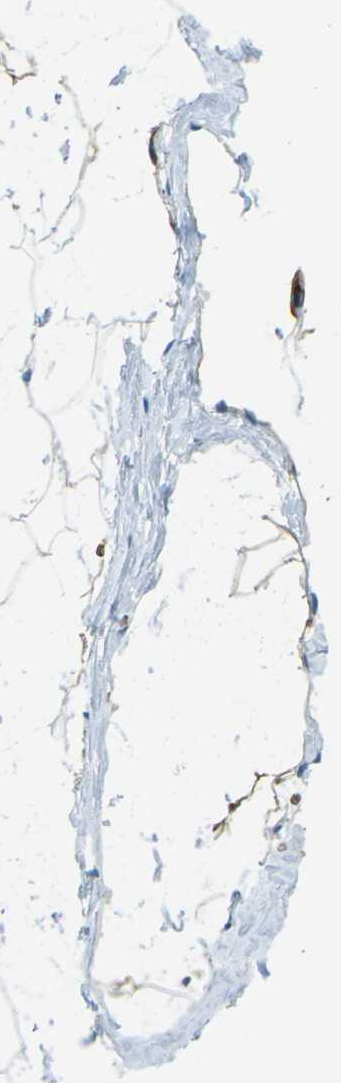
{"staining": {"intensity": "weak", "quantity": "25%-75%", "location": "cytoplasmic/membranous"}, "tissue": "adipose tissue", "cell_type": "Adipocytes", "image_type": "normal", "snomed": [{"axis": "morphology", "description": "Normal tissue, NOS"}, {"axis": "topography", "description": "Breast"}, {"axis": "topography", "description": "Soft tissue"}], "caption": "Brown immunohistochemical staining in unremarkable human adipose tissue demonstrates weak cytoplasmic/membranous staining in approximately 25%-75% of adipocytes. The staining was performed using DAB to visualize the protein expression in brown, while the nuclei were stained in blue with hematoxylin (Magnification: 20x).", "gene": "MYLK4", "patient": {"sex": "female", "age": 75}}